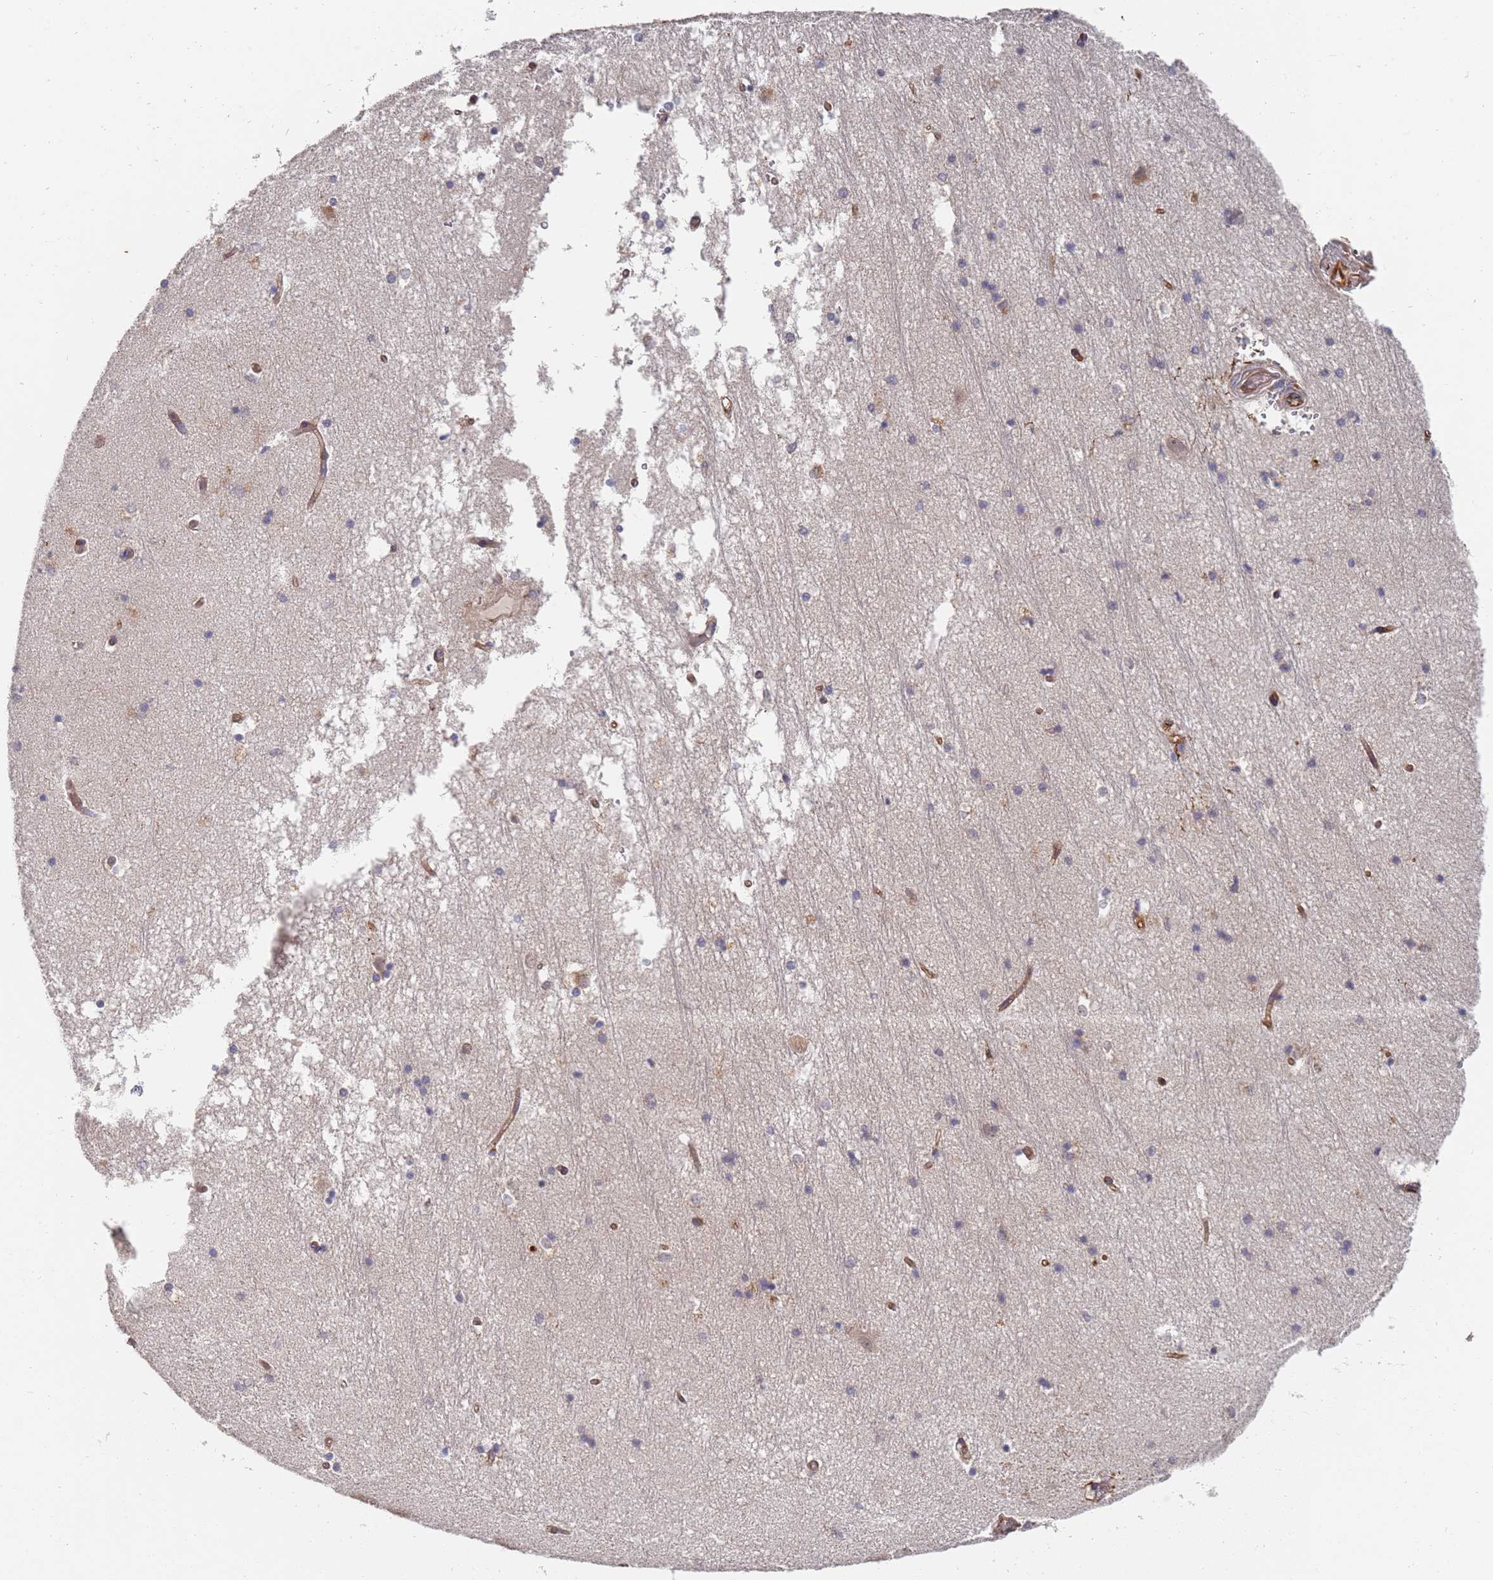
{"staining": {"intensity": "negative", "quantity": "none", "location": "none"}, "tissue": "hippocampus", "cell_type": "Glial cells", "image_type": "normal", "snomed": [{"axis": "morphology", "description": "Normal tissue, NOS"}, {"axis": "topography", "description": "Hippocampus"}], "caption": "A high-resolution image shows IHC staining of unremarkable hippocampus, which demonstrates no significant expression in glial cells.", "gene": "ABCB6", "patient": {"sex": "male", "age": 45}}